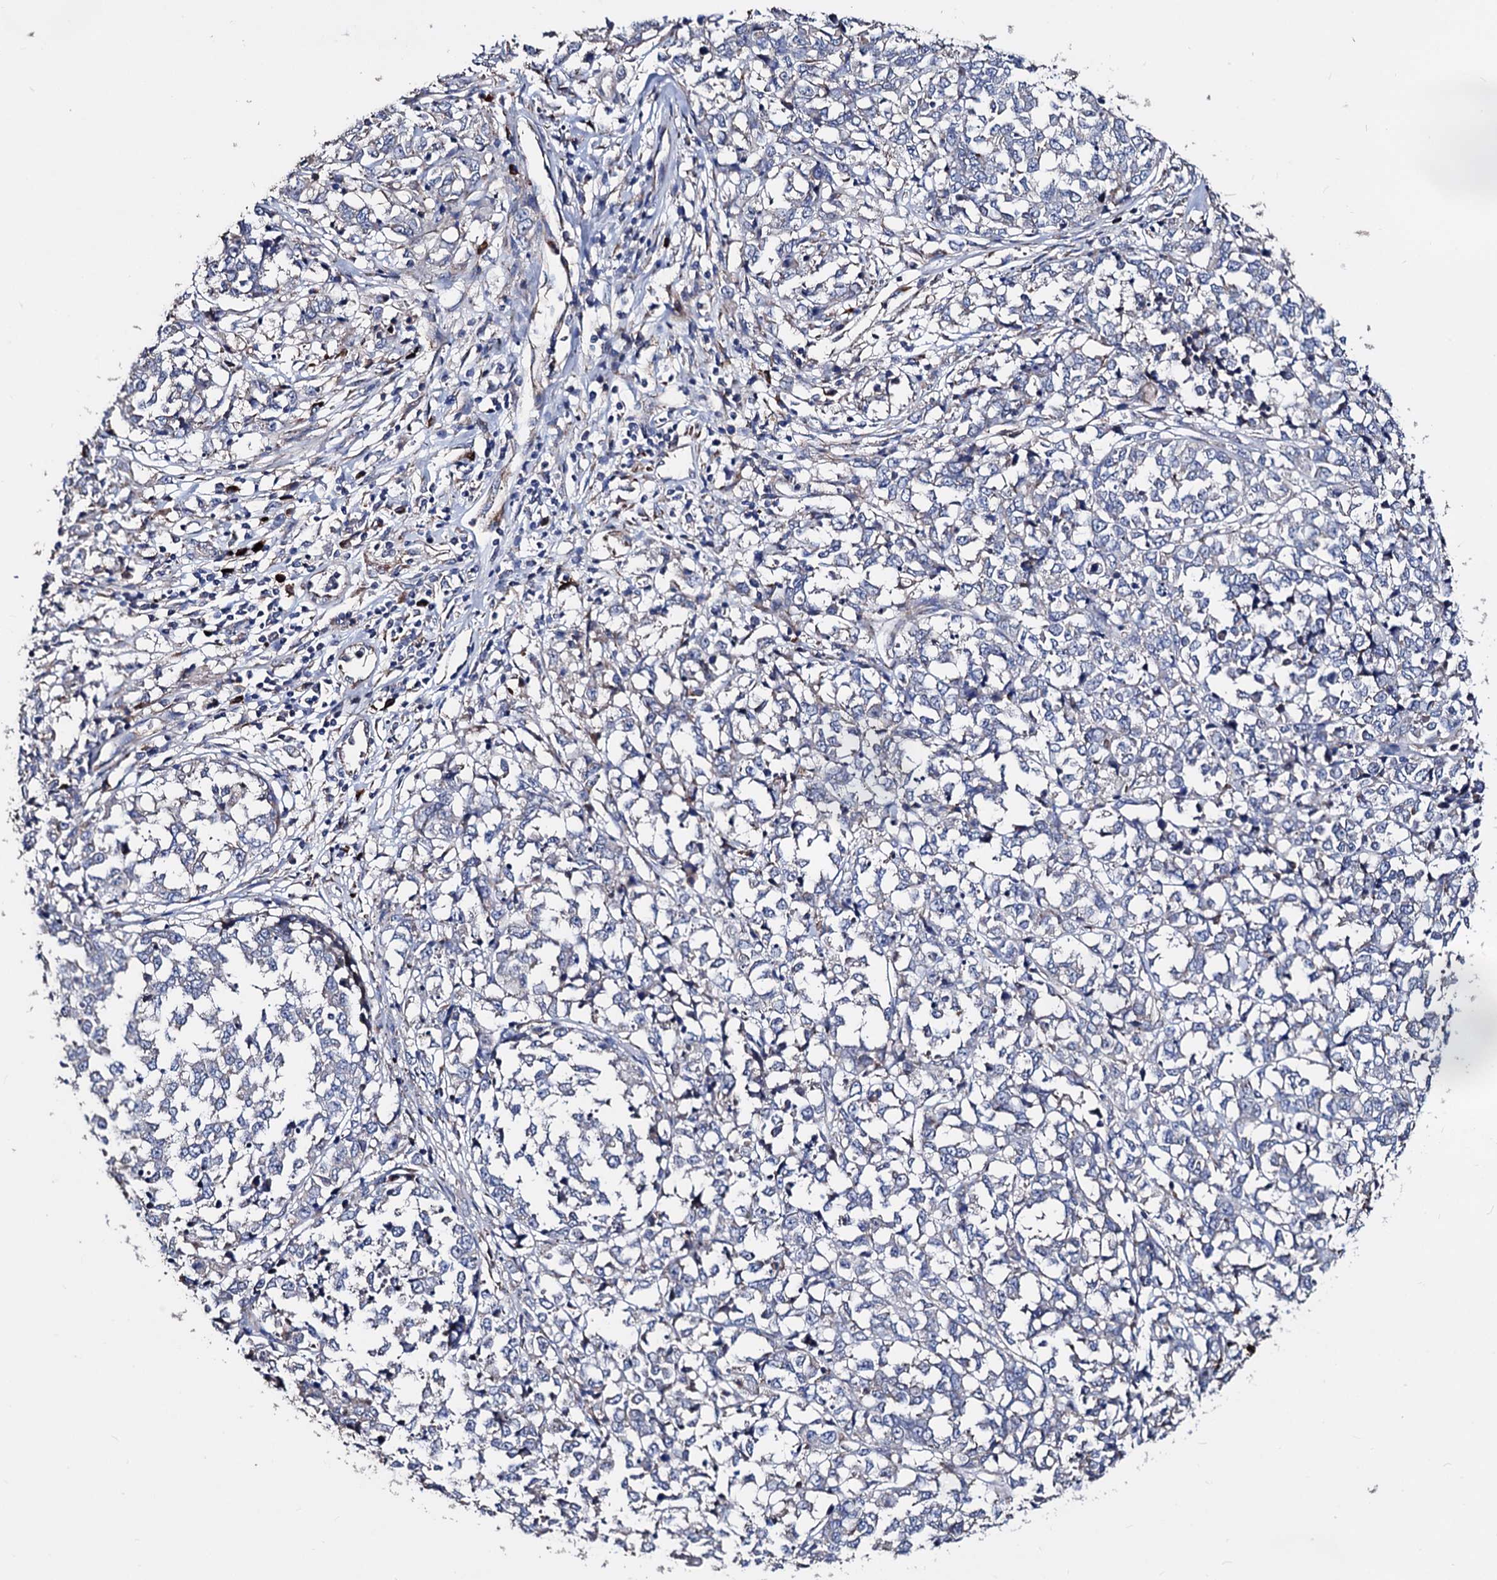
{"staining": {"intensity": "negative", "quantity": "none", "location": "none"}, "tissue": "melanoma", "cell_type": "Tumor cells", "image_type": "cancer", "snomed": [{"axis": "morphology", "description": "Malignant melanoma, NOS"}, {"axis": "topography", "description": "Skin"}], "caption": "Melanoma was stained to show a protein in brown. There is no significant expression in tumor cells.", "gene": "AKAP11", "patient": {"sex": "female", "age": 72}}